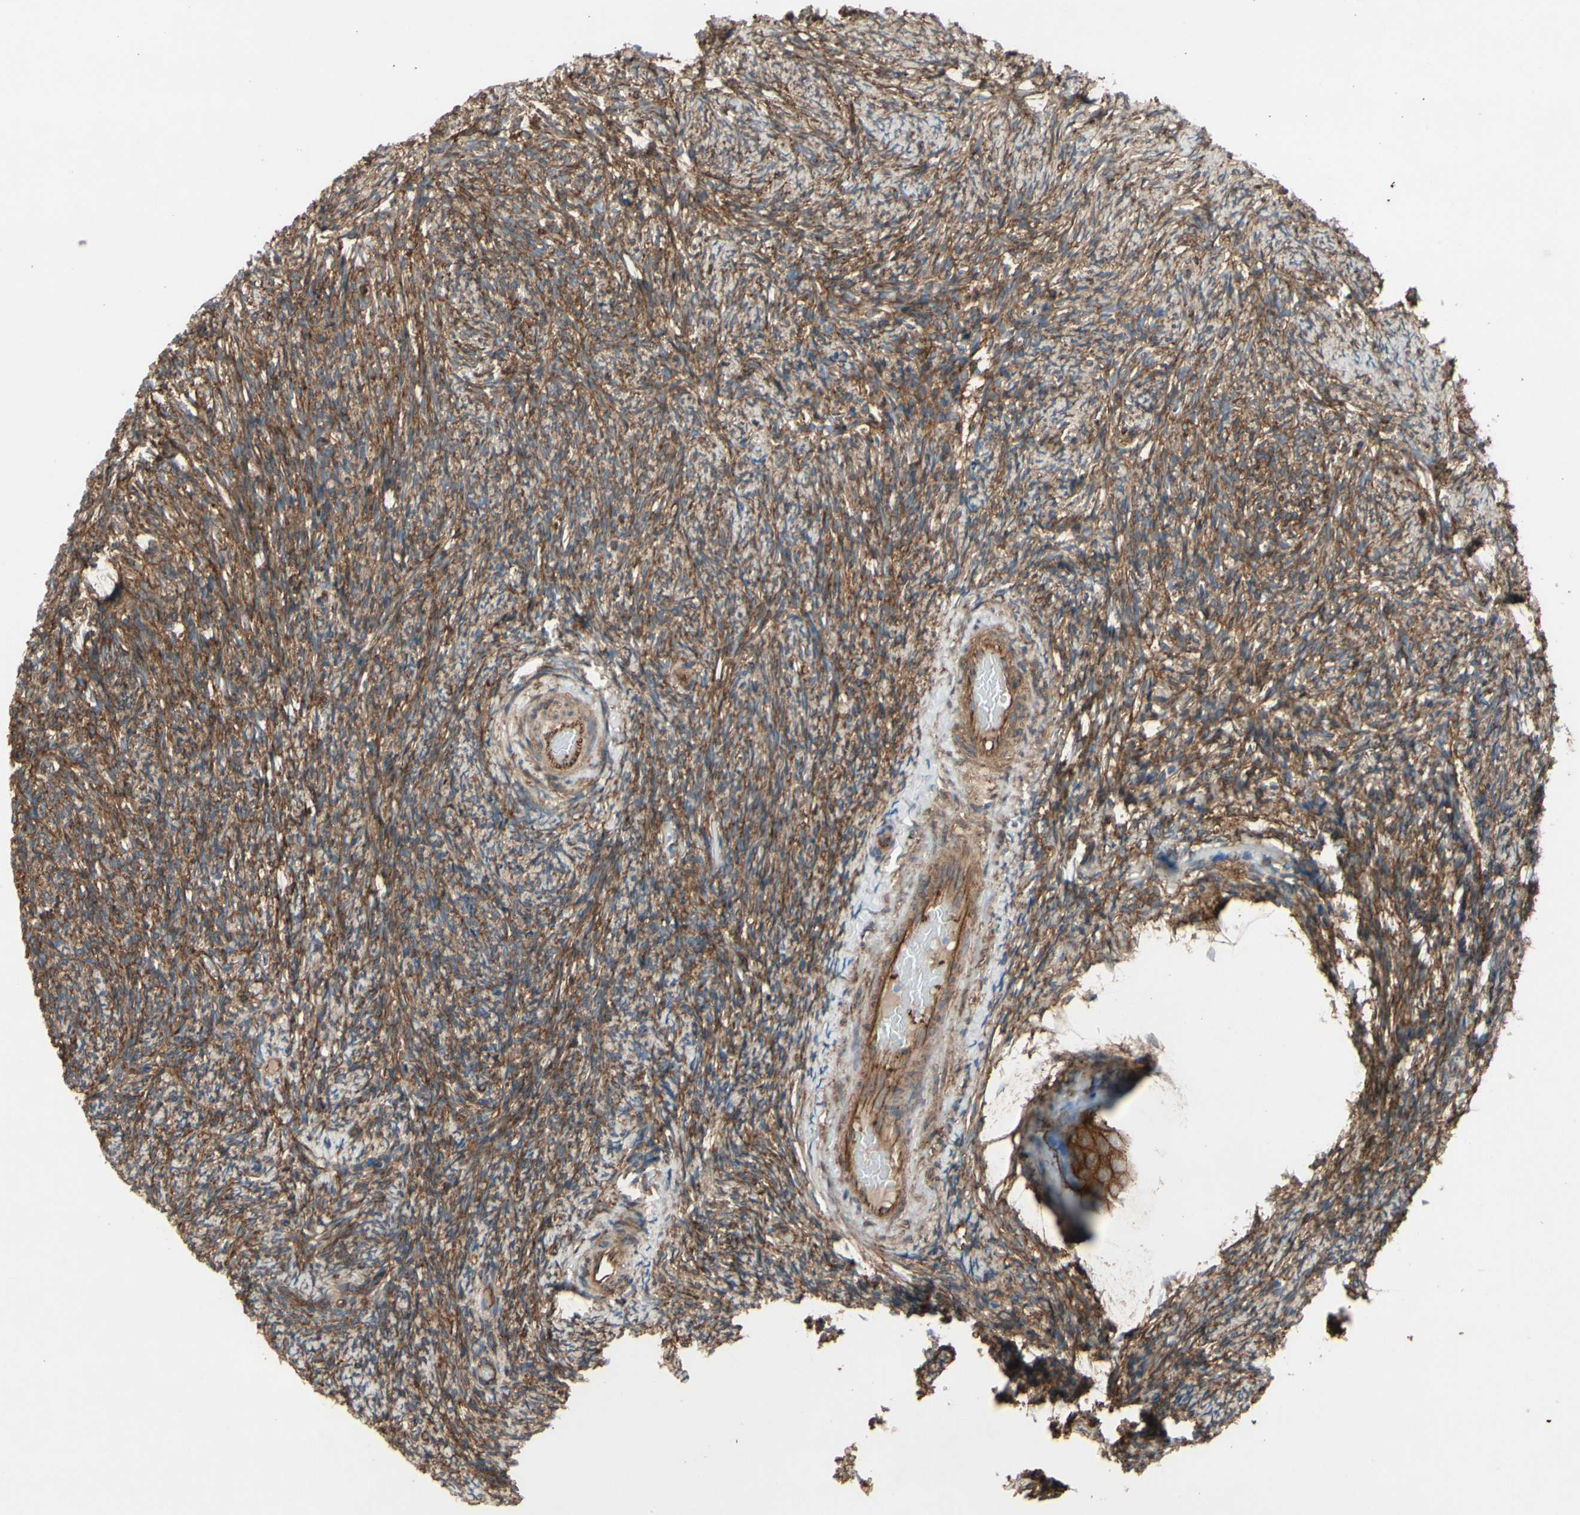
{"staining": {"intensity": "moderate", "quantity": ">75%", "location": "cytoplasmic/membranous"}, "tissue": "ovary", "cell_type": "Ovarian stroma cells", "image_type": "normal", "snomed": [{"axis": "morphology", "description": "Normal tissue, NOS"}, {"axis": "topography", "description": "Ovary"}], "caption": "Immunohistochemistry (IHC) histopathology image of unremarkable ovary stained for a protein (brown), which shows medium levels of moderate cytoplasmic/membranous expression in about >75% of ovarian stroma cells.", "gene": "CTTNBP2", "patient": {"sex": "female", "age": 60}}